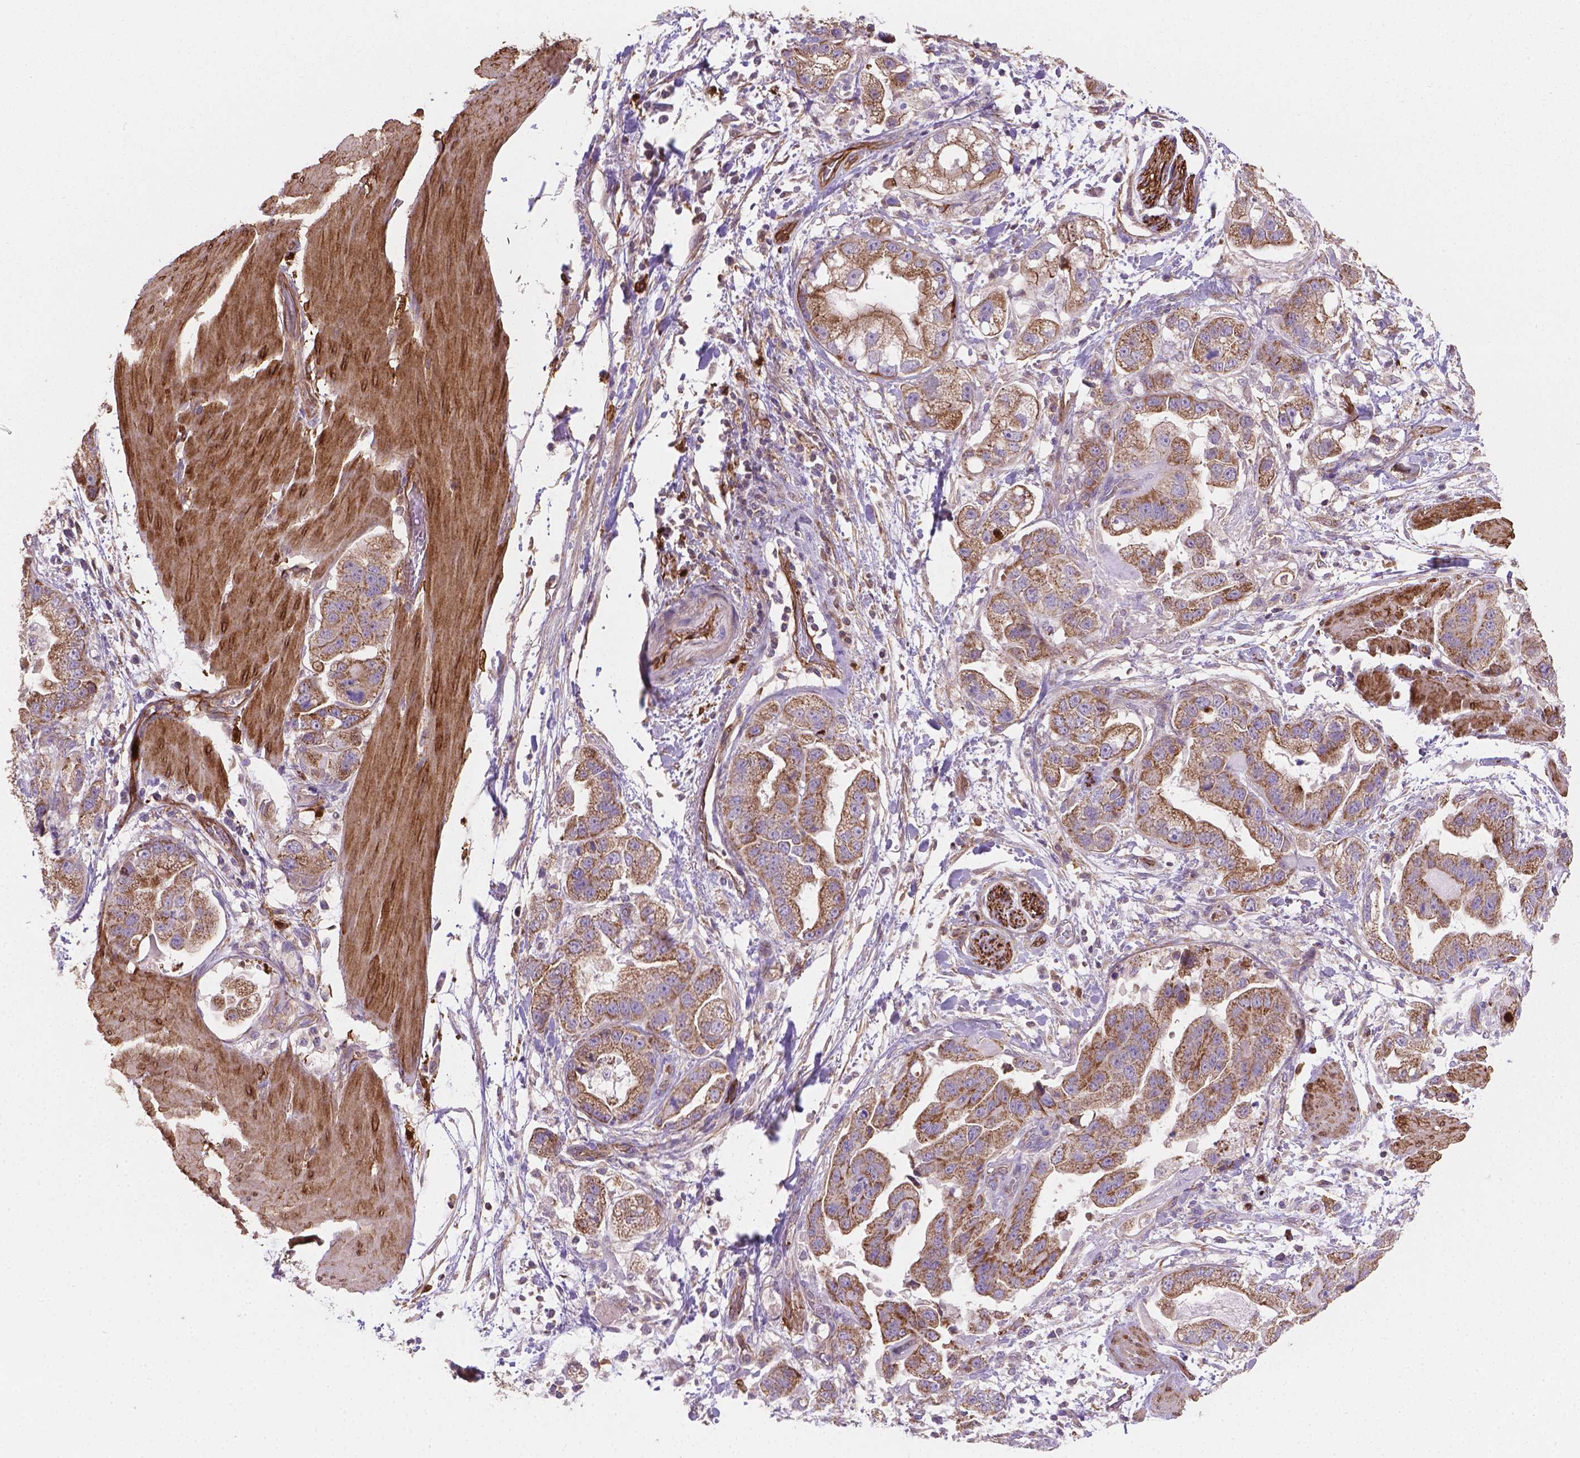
{"staining": {"intensity": "moderate", "quantity": ">75%", "location": "cytoplasmic/membranous"}, "tissue": "stomach cancer", "cell_type": "Tumor cells", "image_type": "cancer", "snomed": [{"axis": "morphology", "description": "Adenocarcinoma, NOS"}, {"axis": "topography", "description": "Stomach"}], "caption": "The photomicrograph demonstrates a brown stain indicating the presence of a protein in the cytoplasmic/membranous of tumor cells in stomach adenocarcinoma. The protein of interest is shown in brown color, while the nuclei are stained blue.", "gene": "TCAF1", "patient": {"sex": "male", "age": 59}}